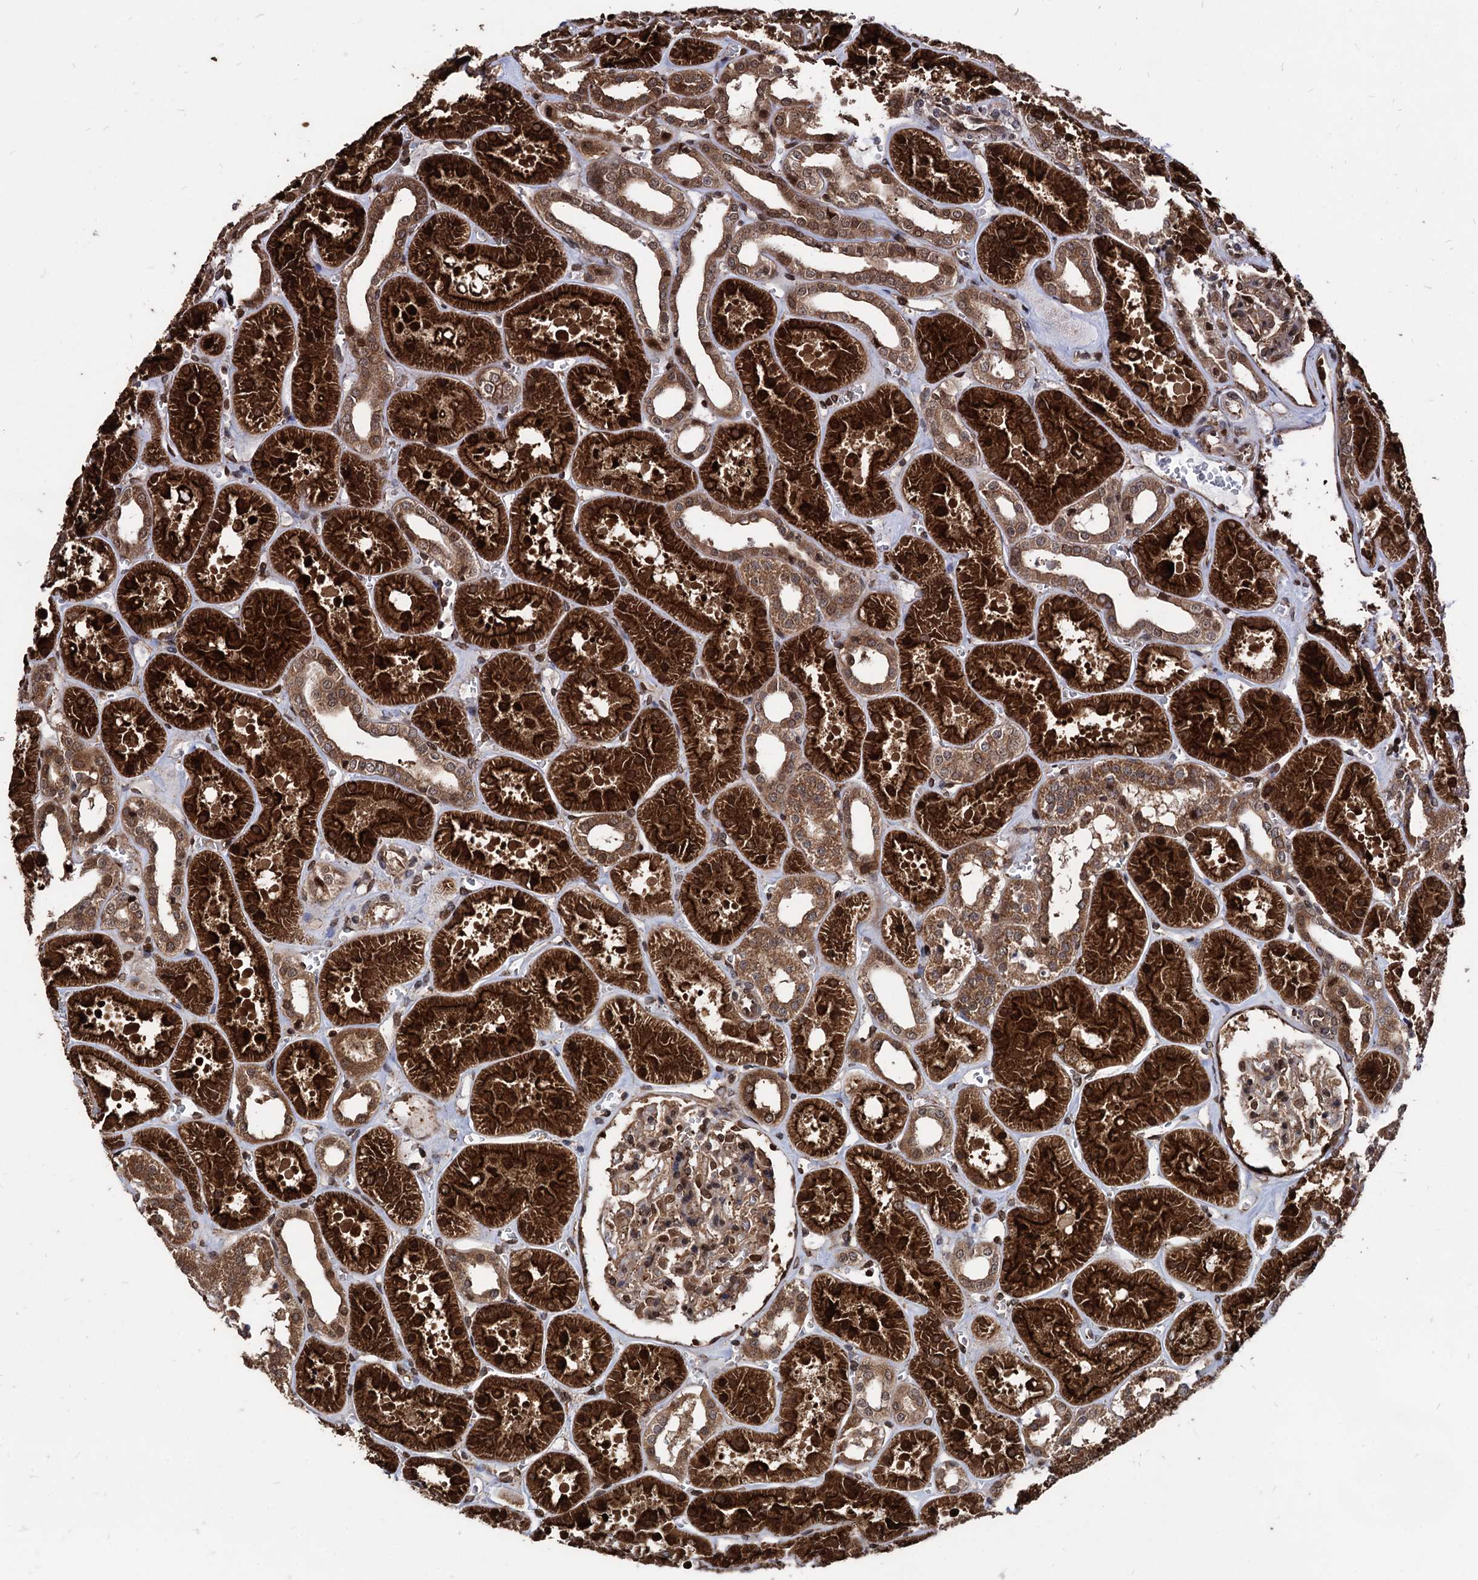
{"staining": {"intensity": "moderate", "quantity": ">75%", "location": "cytoplasmic/membranous,nuclear"}, "tissue": "kidney", "cell_type": "Cells in glomeruli", "image_type": "normal", "snomed": [{"axis": "morphology", "description": "Normal tissue, NOS"}, {"axis": "topography", "description": "Kidney"}], "caption": "High-power microscopy captured an immunohistochemistry (IHC) photomicrograph of normal kidney, revealing moderate cytoplasmic/membranous,nuclear staining in approximately >75% of cells in glomeruli.", "gene": "ANKRD12", "patient": {"sex": "female", "age": 41}}